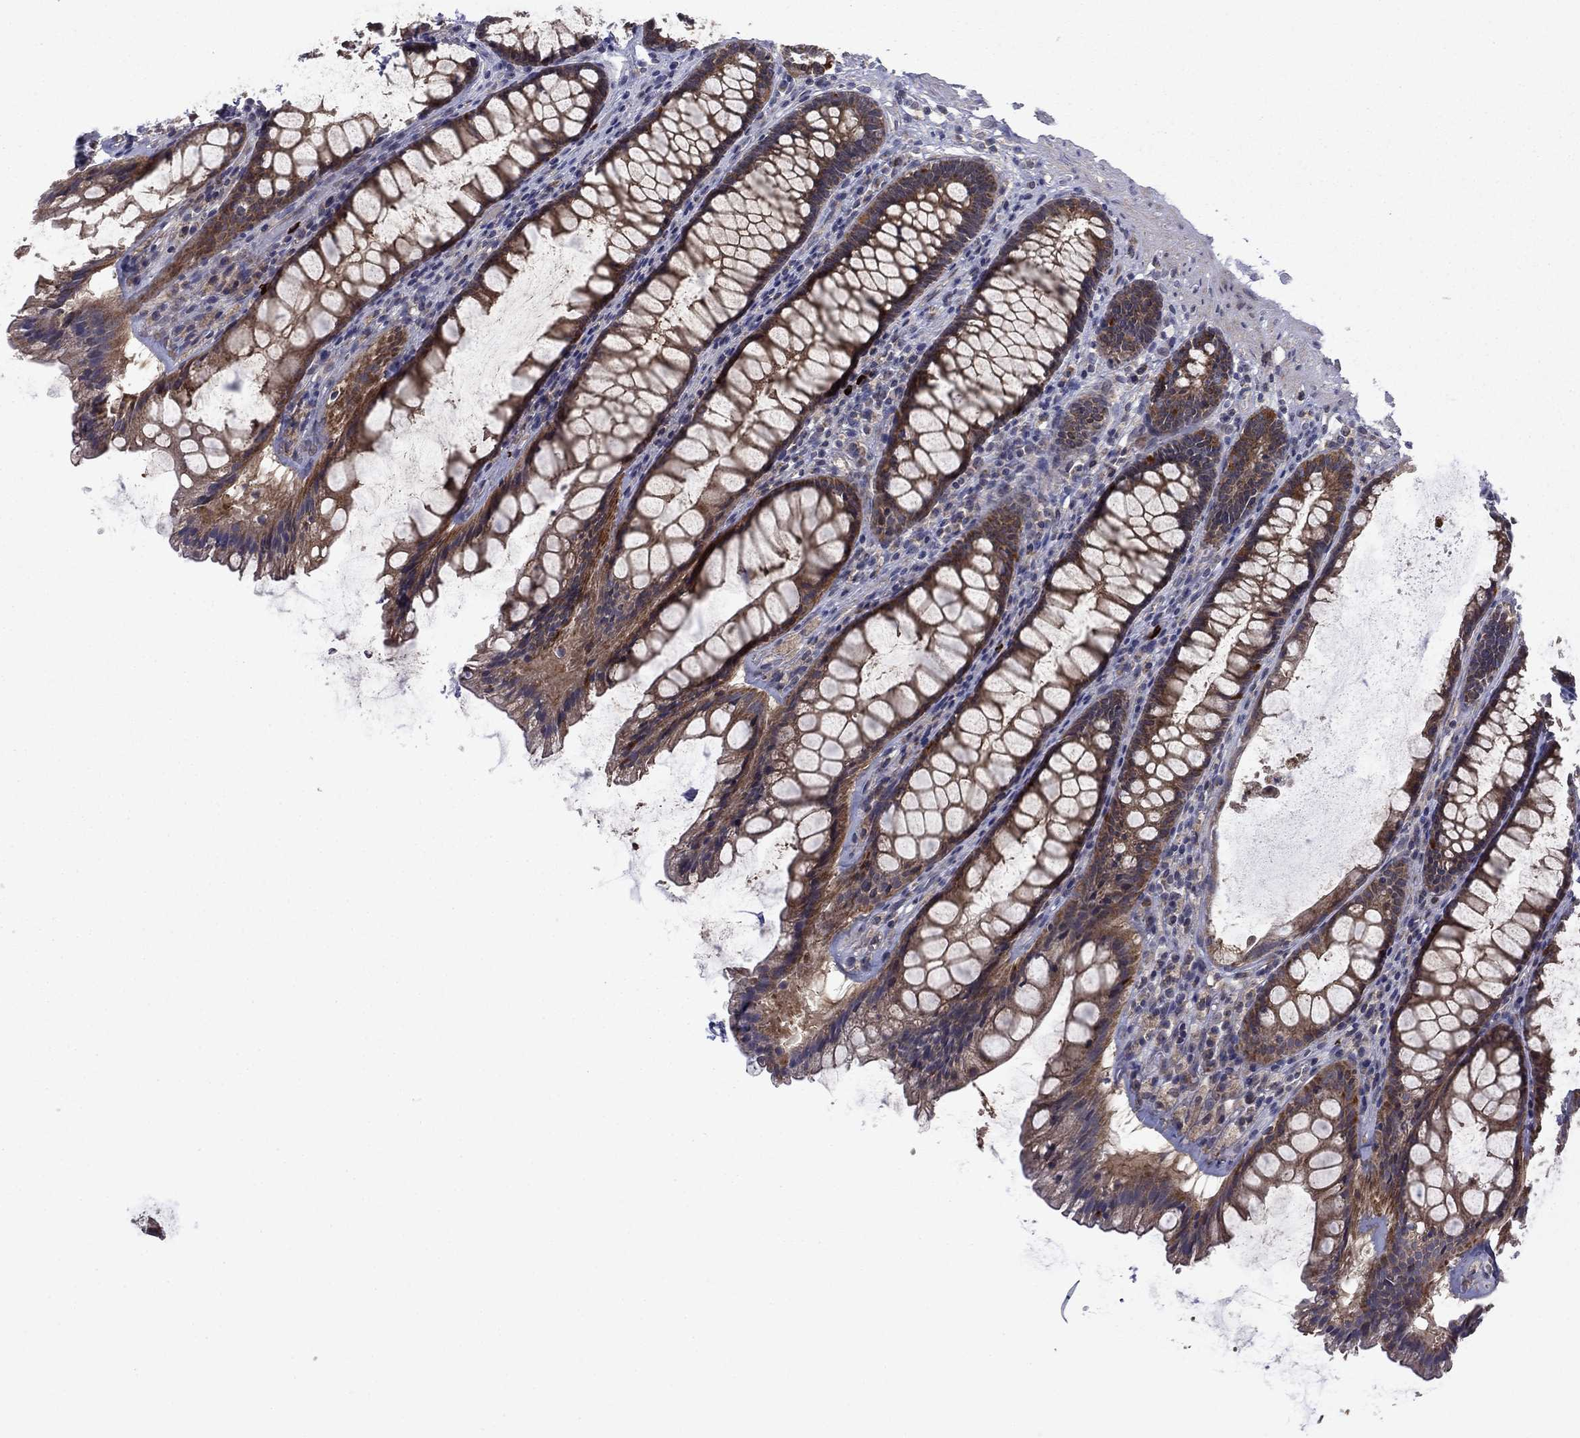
{"staining": {"intensity": "moderate", "quantity": ">75%", "location": "cytoplasmic/membranous"}, "tissue": "rectum", "cell_type": "Glandular cells", "image_type": "normal", "snomed": [{"axis": "morphology", "description": "Normal tissue, NOS"}, {"axis": "topography", "description": "Rectum"}], "caption": "This histopathology image shows immunohistochemistry (IHC) staining of unremarkable rectum, with medium moderate cytoplasmic/membranous expression in about >75% of glandular cells.", "gene": "DOP1B", "patient": {"sex": "male", "age": 72}}